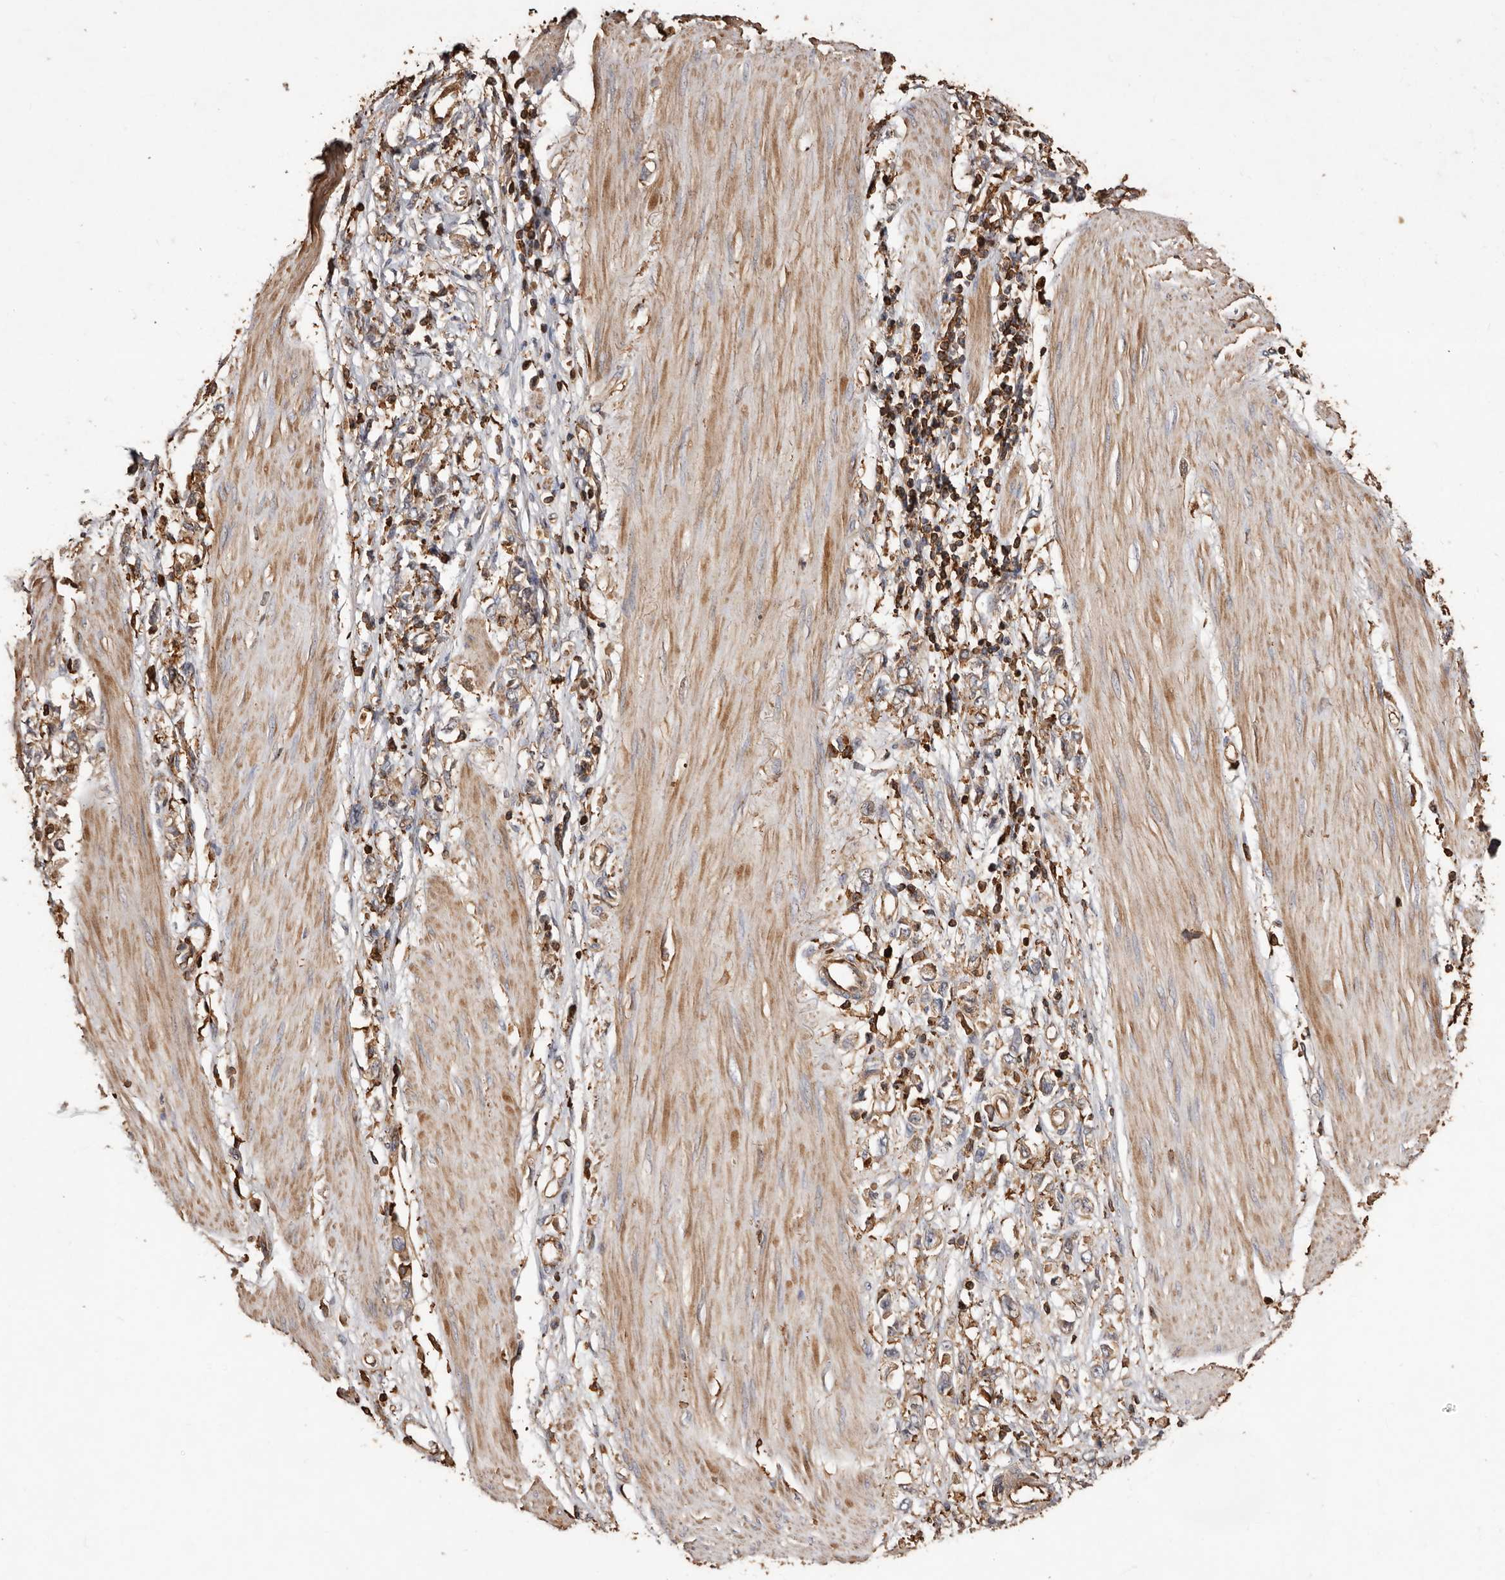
{"staining": {"intensity": "moderate", "quantity": ">75%", "location": "cytoplasmic/membranous"}, "tissue": "stomach cancer", "cell_type": "Tumor cells", "image_type": "cancer", "snomed": [{"axis": "morphology", "description": "Adenocarcinoma, NOS"}, {"axis": "topography", "description": "Stomach"}], "caption": "Immunohistochemistry histopathology image of neoplastic tissue: adenocarcinoma (stomach) stained using immunohistochemistry (IHC) demonstrates medium levels of moderate protein expression localized specifically in the cytoplasmic/membranous of tumor cells, appearing as a cytoplasmic/membranous brown color.", "gene": "COQ8B", "patient": {"sex": "female", "age": 76}}